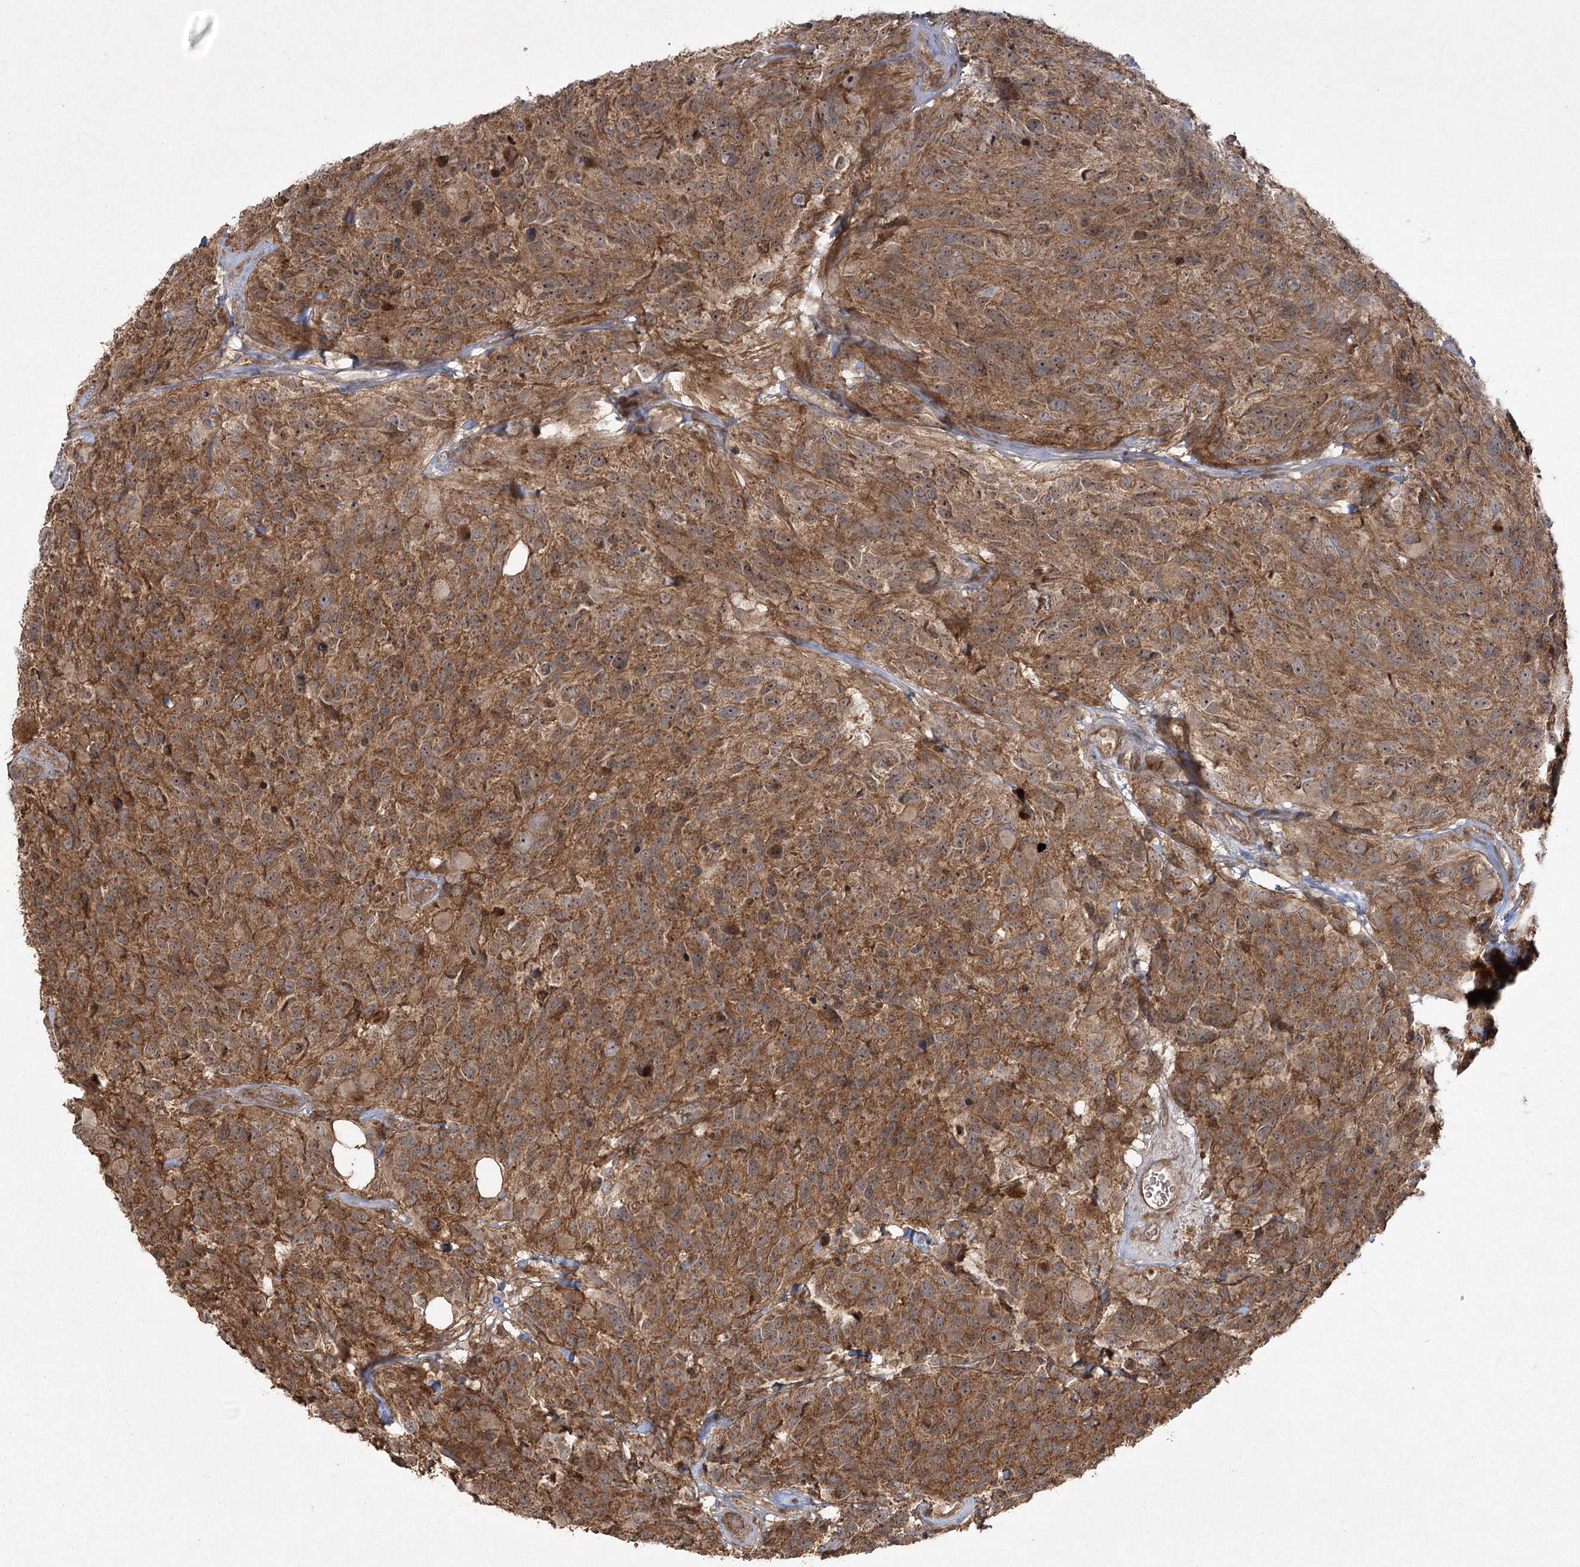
{"staining": {"intensity": "moderate", "quantity": ">75%", "location": "cytoplasmic/membranous,nuclear"}, "tissue": "glioma", "cell_type": "Tumor cells", "image_type": "cancer", "snomed": [{"axis": "morphology", "description": "Glioma, malignant, High grade"}, {"axis": "topography", "description": "Brain"}], "caption": "Tumor cells reveal medium levels of moderate cytoplasmic/membranous and nuclear positivity in approximately >75% of cells in glioma.", "gene": "CPLANE1", "patient": {"sex": "male", "age": 69}}